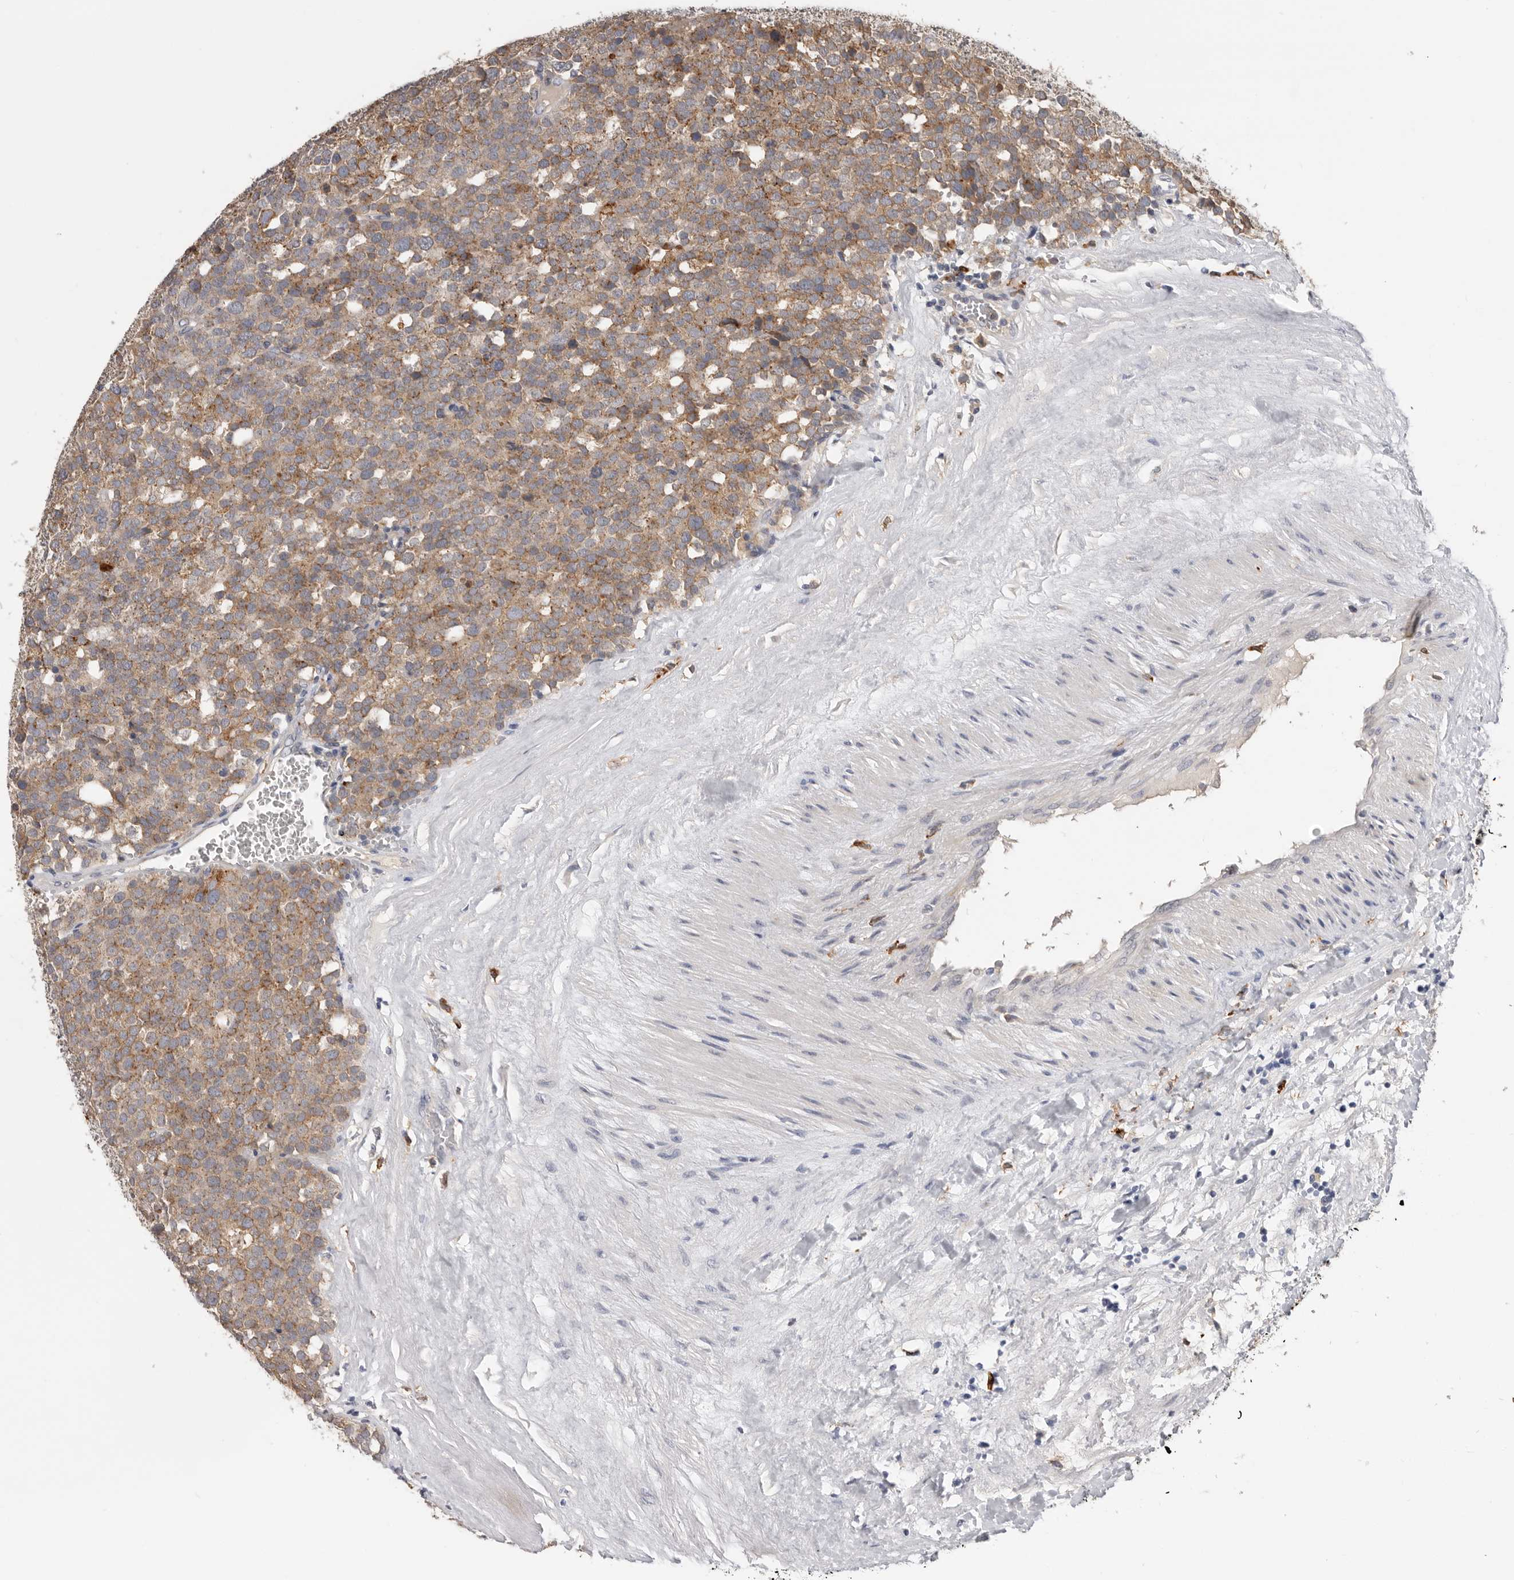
{"staining": {"intensity": "moderate", "quantity": ">75%", "location": "cytoplasmic/membranous"}, "tissue": "testis cancer", "cell_type": "Tumor cells", "image_type": "cancer", "snomed": [{"axis": "morphology", "description": "Seminoma, NOS"}, {"axis": "topography", "description": "Testis"}], "caption": "Testis cancer stained with a brown dye reveals moderate cytoplasmic/membranous positive staining in about >75% of tumor cells.", "gene": "TFRC", "patient": {"sex": "male", "age": 71}}